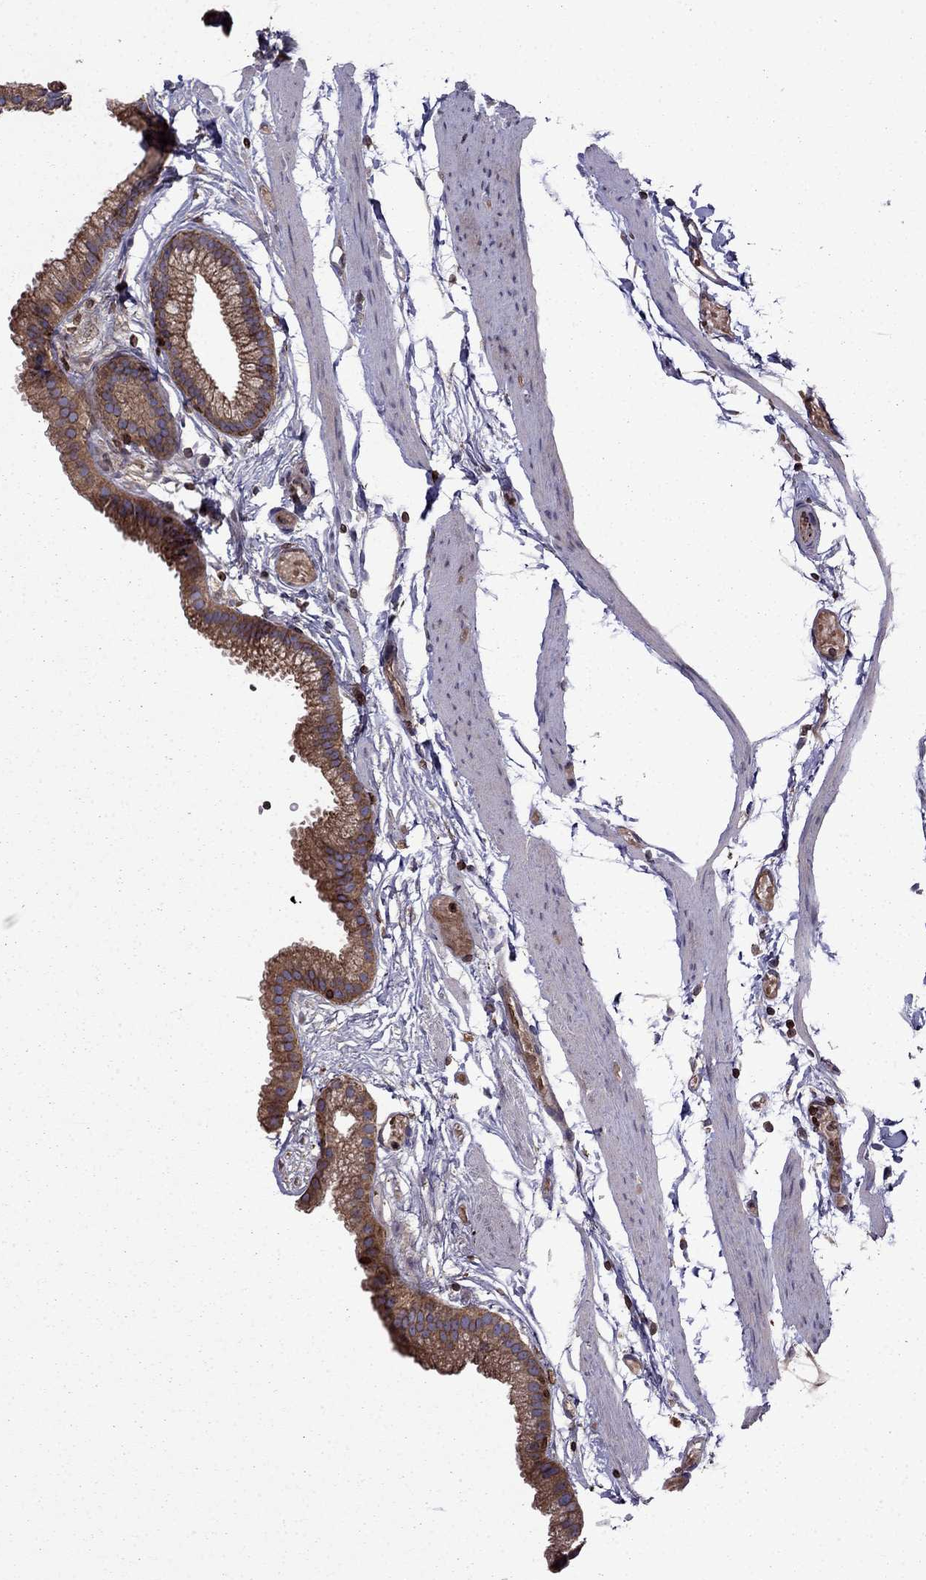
{"staining": {"intensity": "strong", "quantity": "25%-75%", "location": "cytoplasmic/membranous"}, "tissue": "gallbladder", "cell_type": "Glandular cells", "image_type": "normal", "snomed": [{"axis": "morphology", "description": "Normal tissue, NOS"}, {"axis": "topography", "description": "Gallbladder"}], "caption": "Brown immunohistochemical staining in unremarkable human gallbladder displays strong cytoplasmic/membranous expression in about 25%-75% of glandular cells.", "gene": "CDC42BPA", "patient": {"sex": "female", "age": 45}}